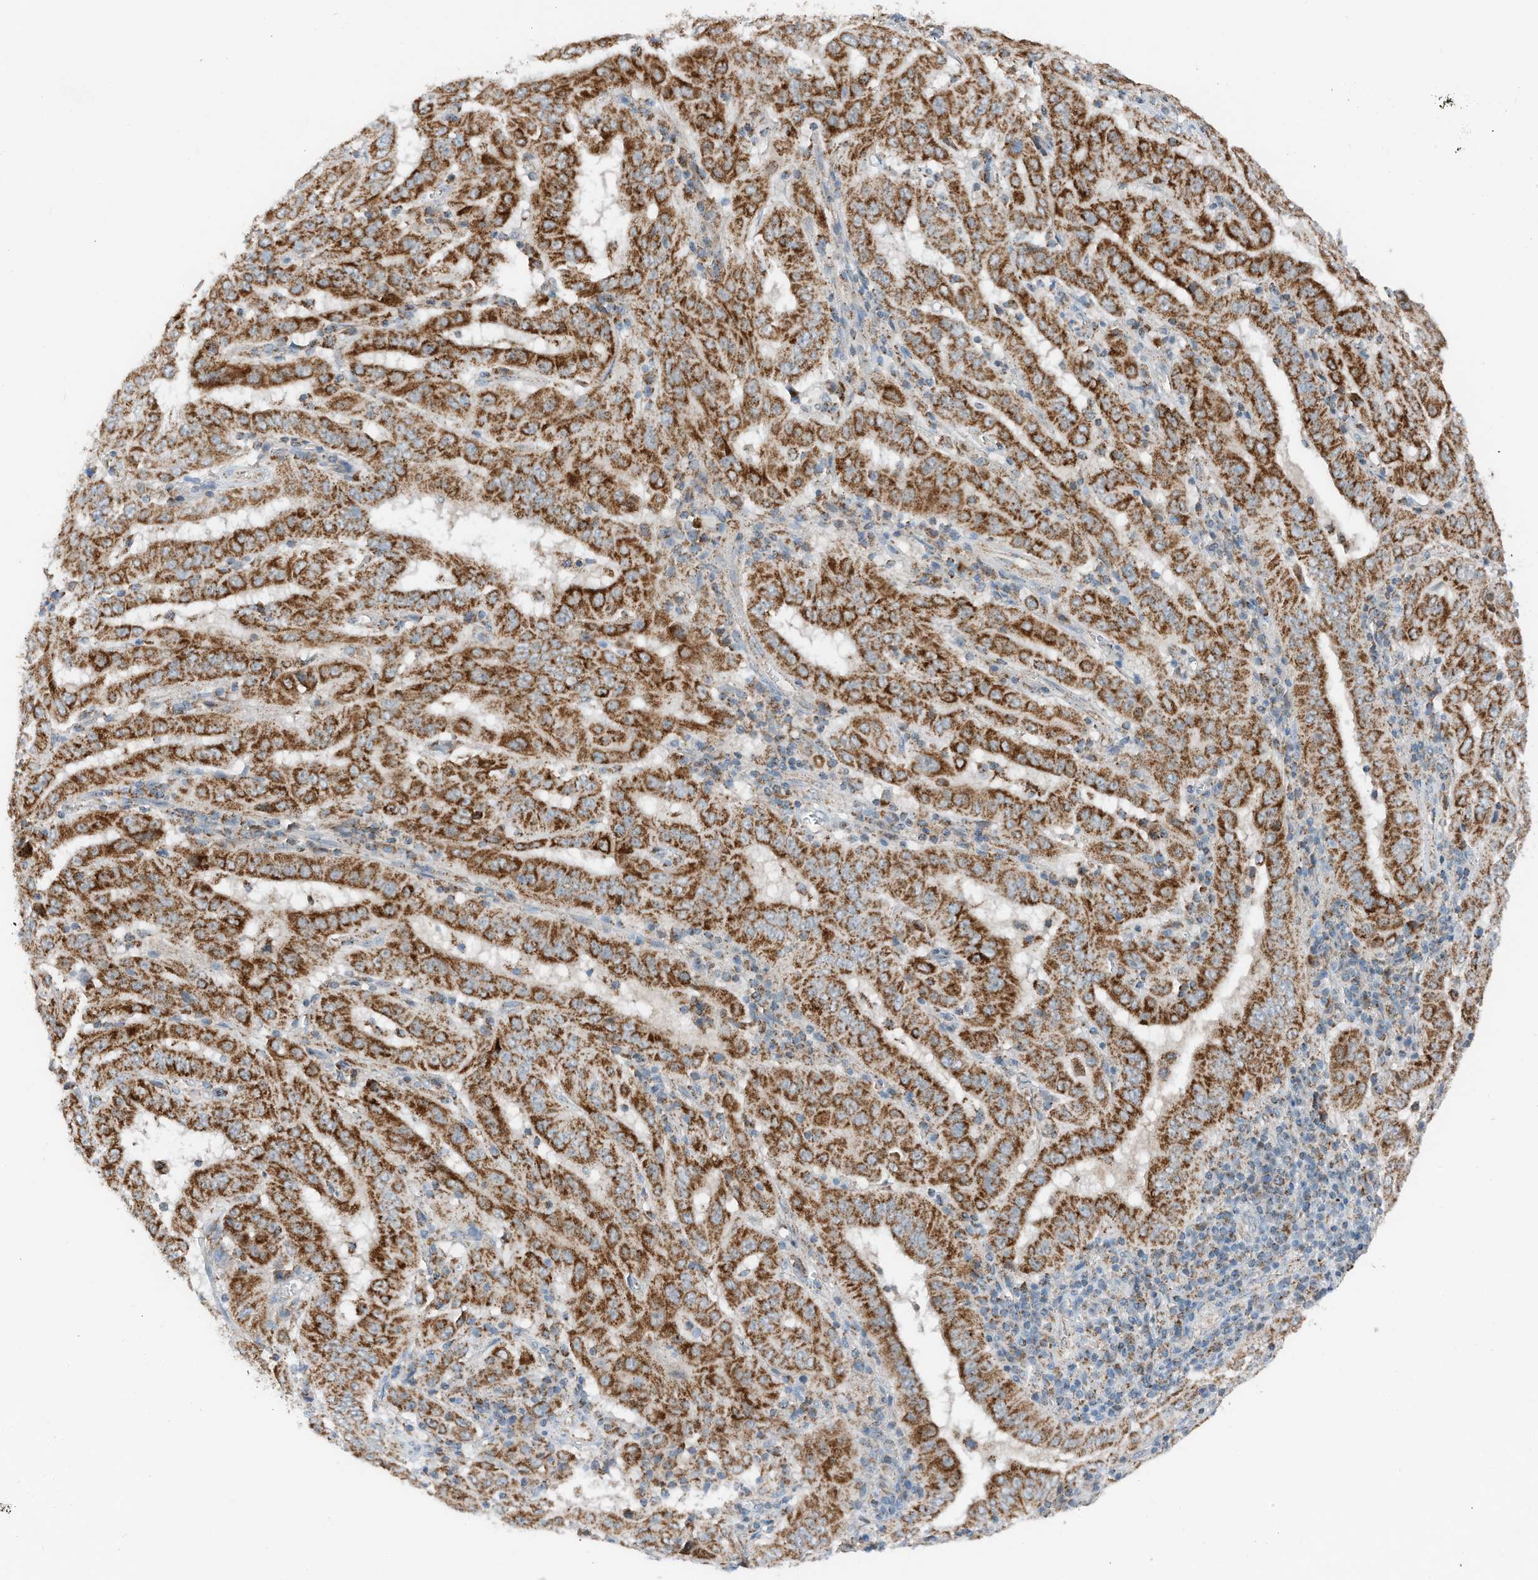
{"staining": {"intensity": "strong", "quantity": ">75%", "location": "cytoplasmic/membranous"}, "tissue": "pancreatic cancer", "cell_type": "Tumor cells", "image_type": "cancer", "snomed": [{"axis": "morphology", "description": "Adenocarcinoma, NOS"}, {"axis": "topography", "description": "Pancreas"}], "caption": "A brown stain labels strong cytoplasmic/membranous positivity of a protein in human pancreatic cancer tumor cells.", "gene": "RMND1", "patient": {"sex": "male", "age": 63}}